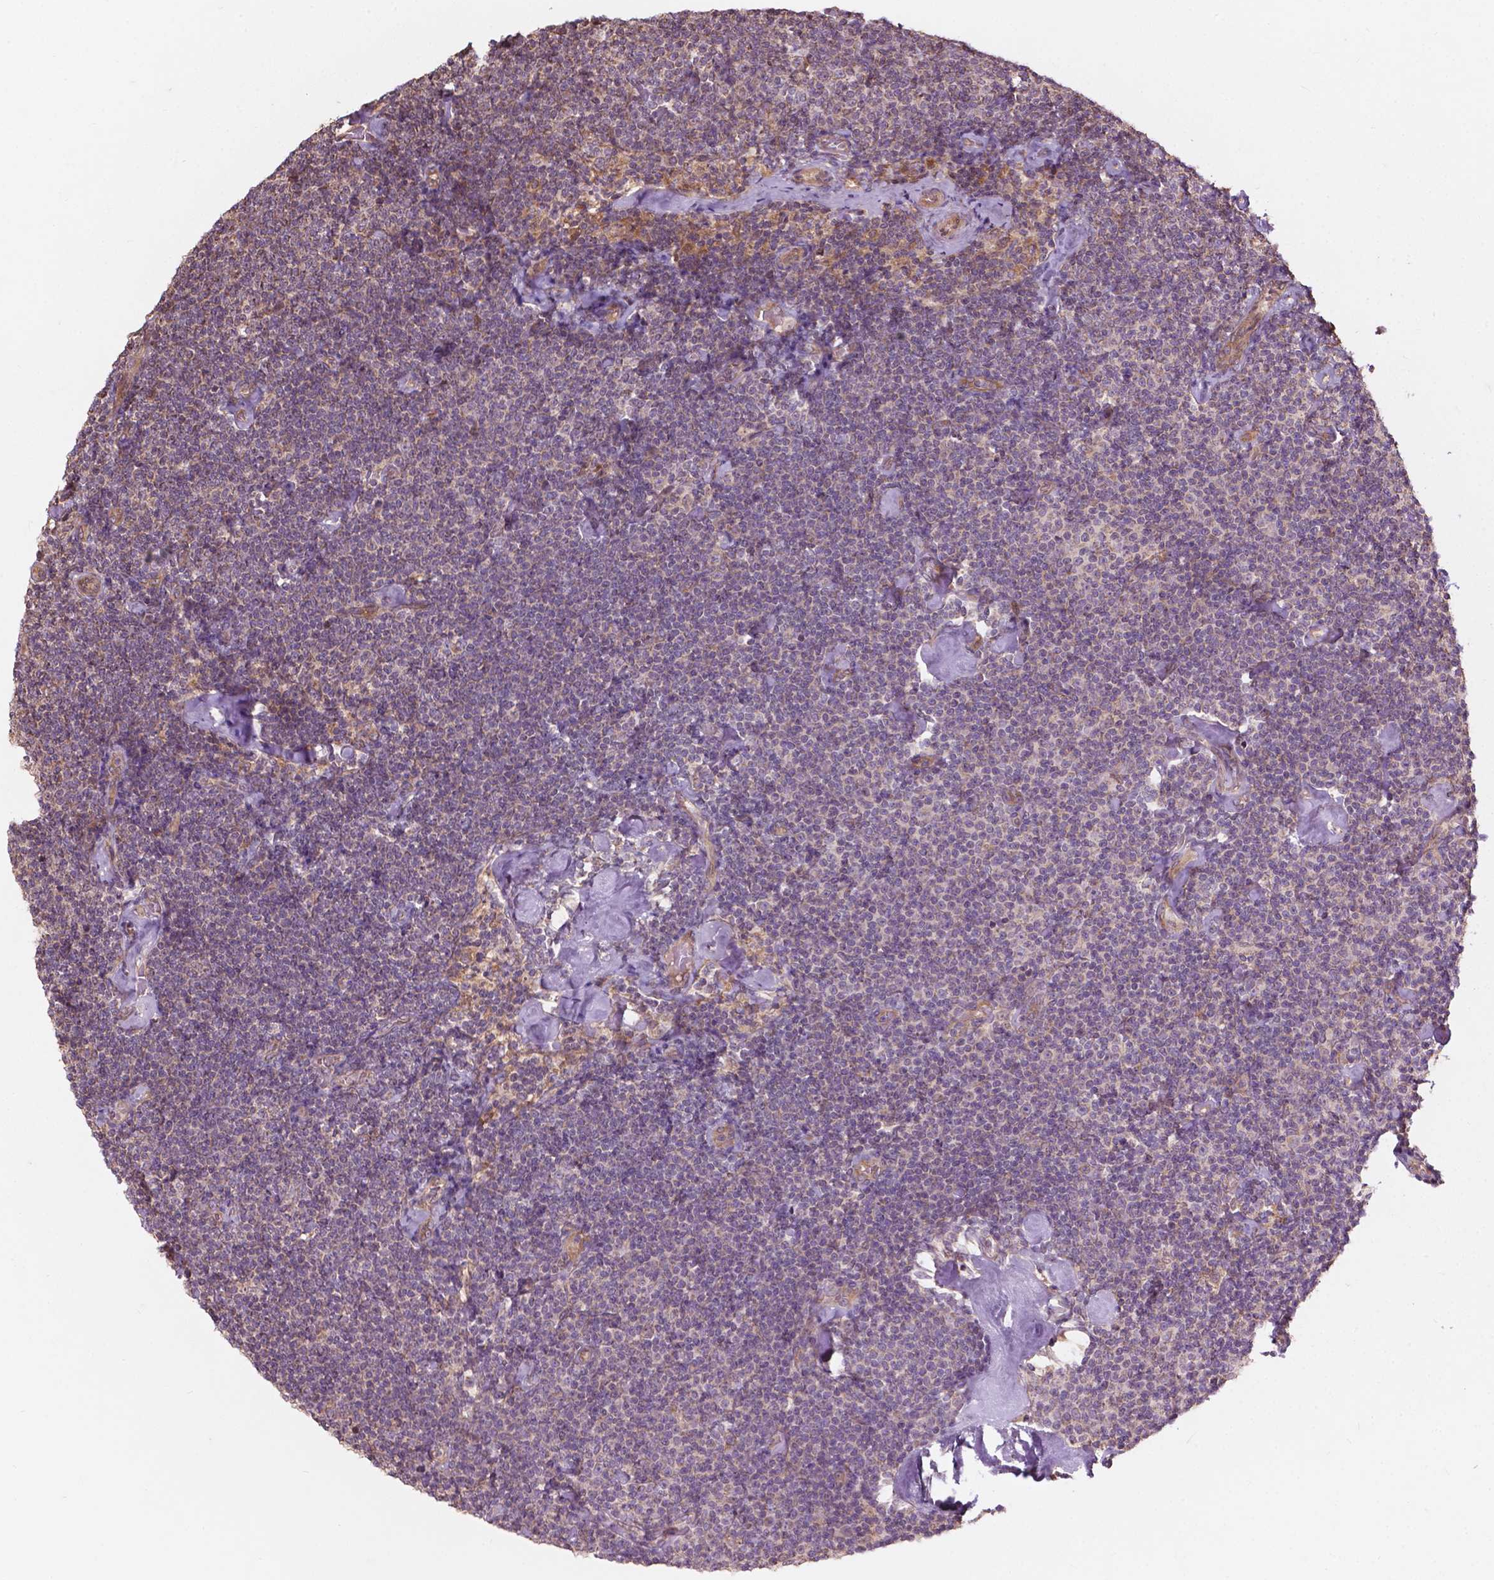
{"staining": {"intensity": "negative", "quantity": "none", "location": "none"}, "tissue": "lymphoma", "cell_type": "Tumor cells", "image_type": "cancer", "snomed": [{"axis": "morphology", "description": "Malignant lymphoma, non-Hodgkin's type, Low grade"}, {"axis": "topography", "description": "Lymph node"}], "caption": "This photomicrograph is of lymphoma stained with immunohistochemistry to label a protein in brown with the nuclei are counter-stained blue. There is no expression in tumor cells.", "gene": "CDC42BPA", "patient": {"sex": "male", "age": 81}}